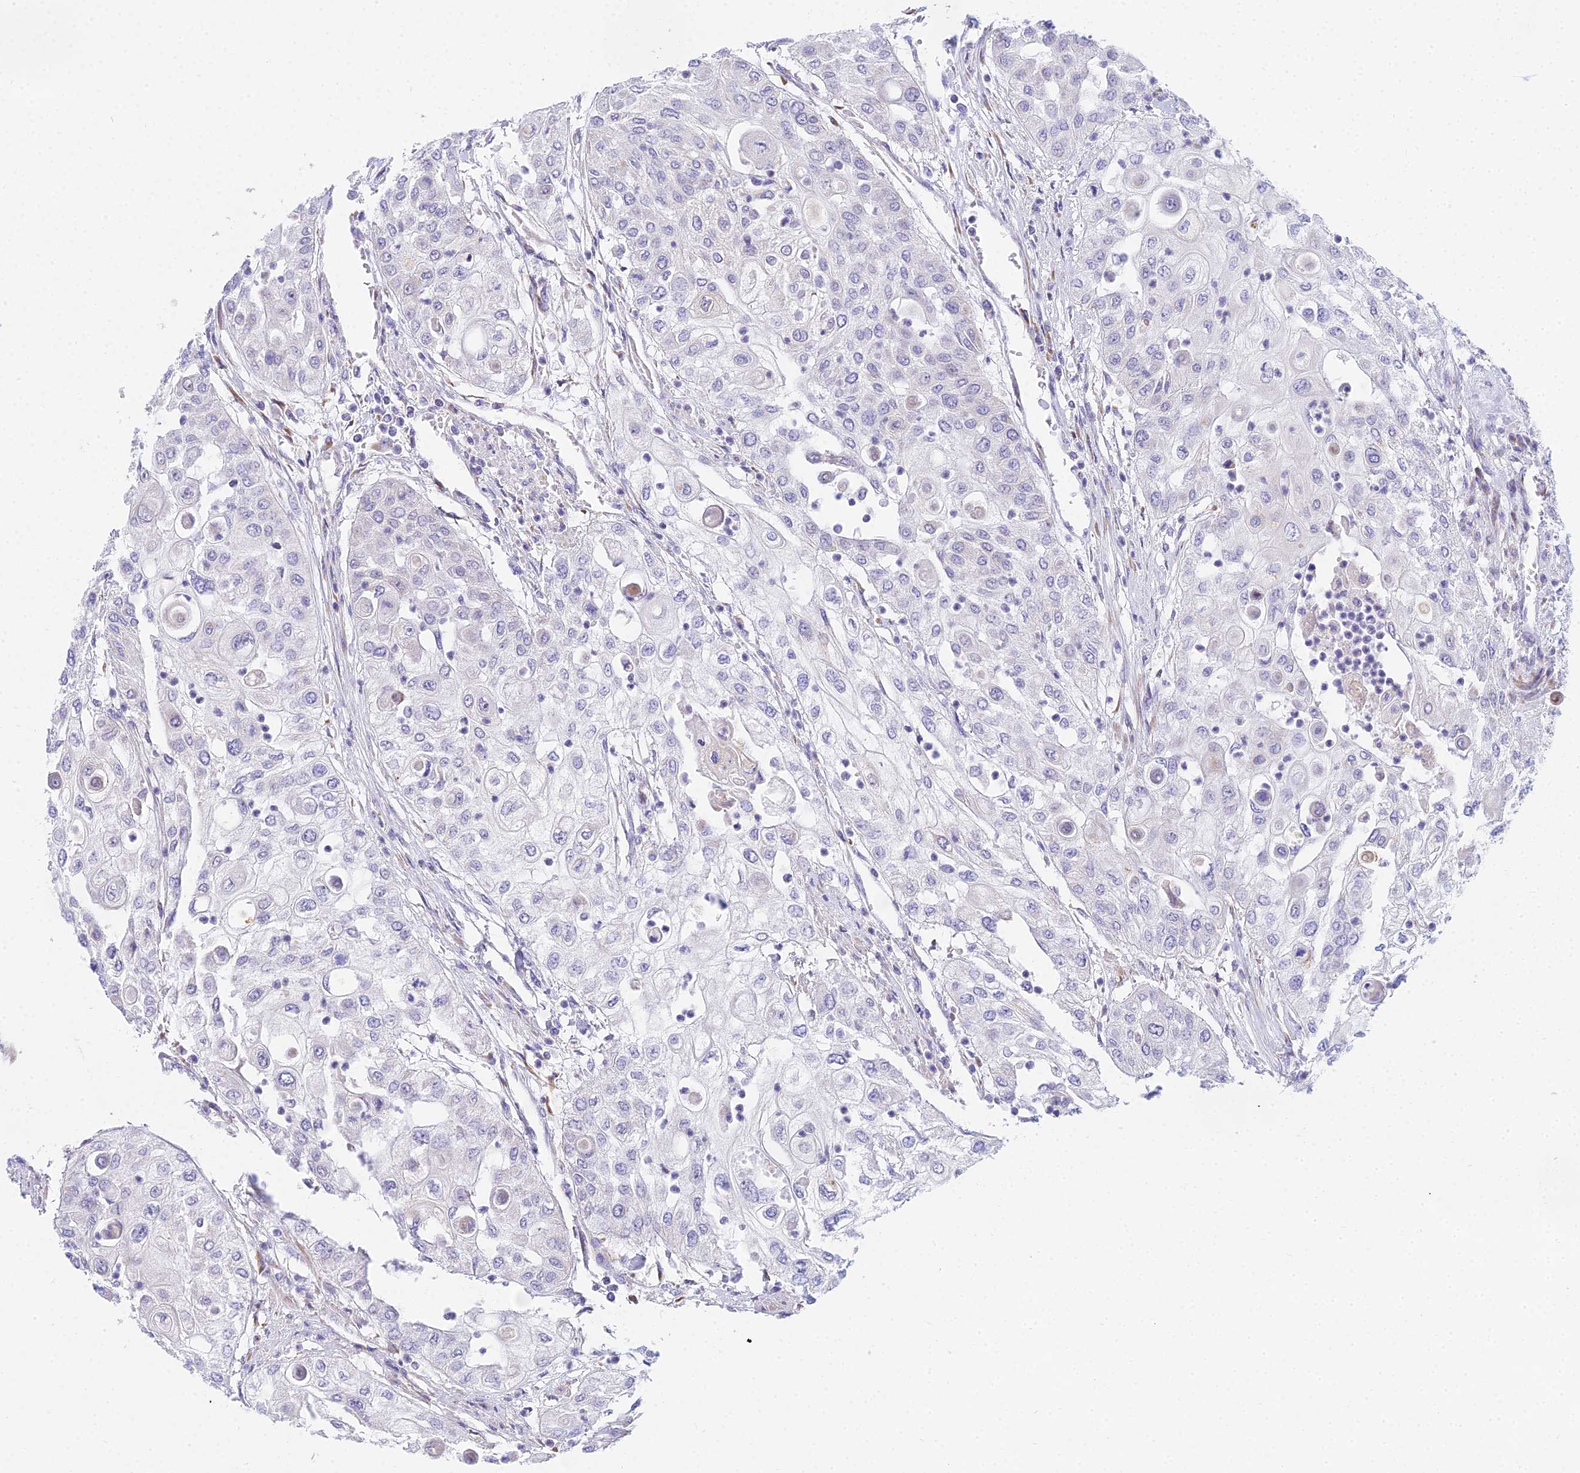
{"staining": {"intensity": "negative", "quantity": "none", "location": "none"}, "tissue": "urothelial cancer", "cell_type": "Tumor cells", "image_type": "cancer", "snomed": [{"axis": "morphology", "description": "Urothelial carcinoma, High grade"}, {"axis": "topography", "description": "Urinary bladder"}], "caption": "There is no significant positivity in tumor cells of urothelial carcinoma (high-grade).", "gene": "PRR13", "patient": {"sex": "female", "age": 79}}